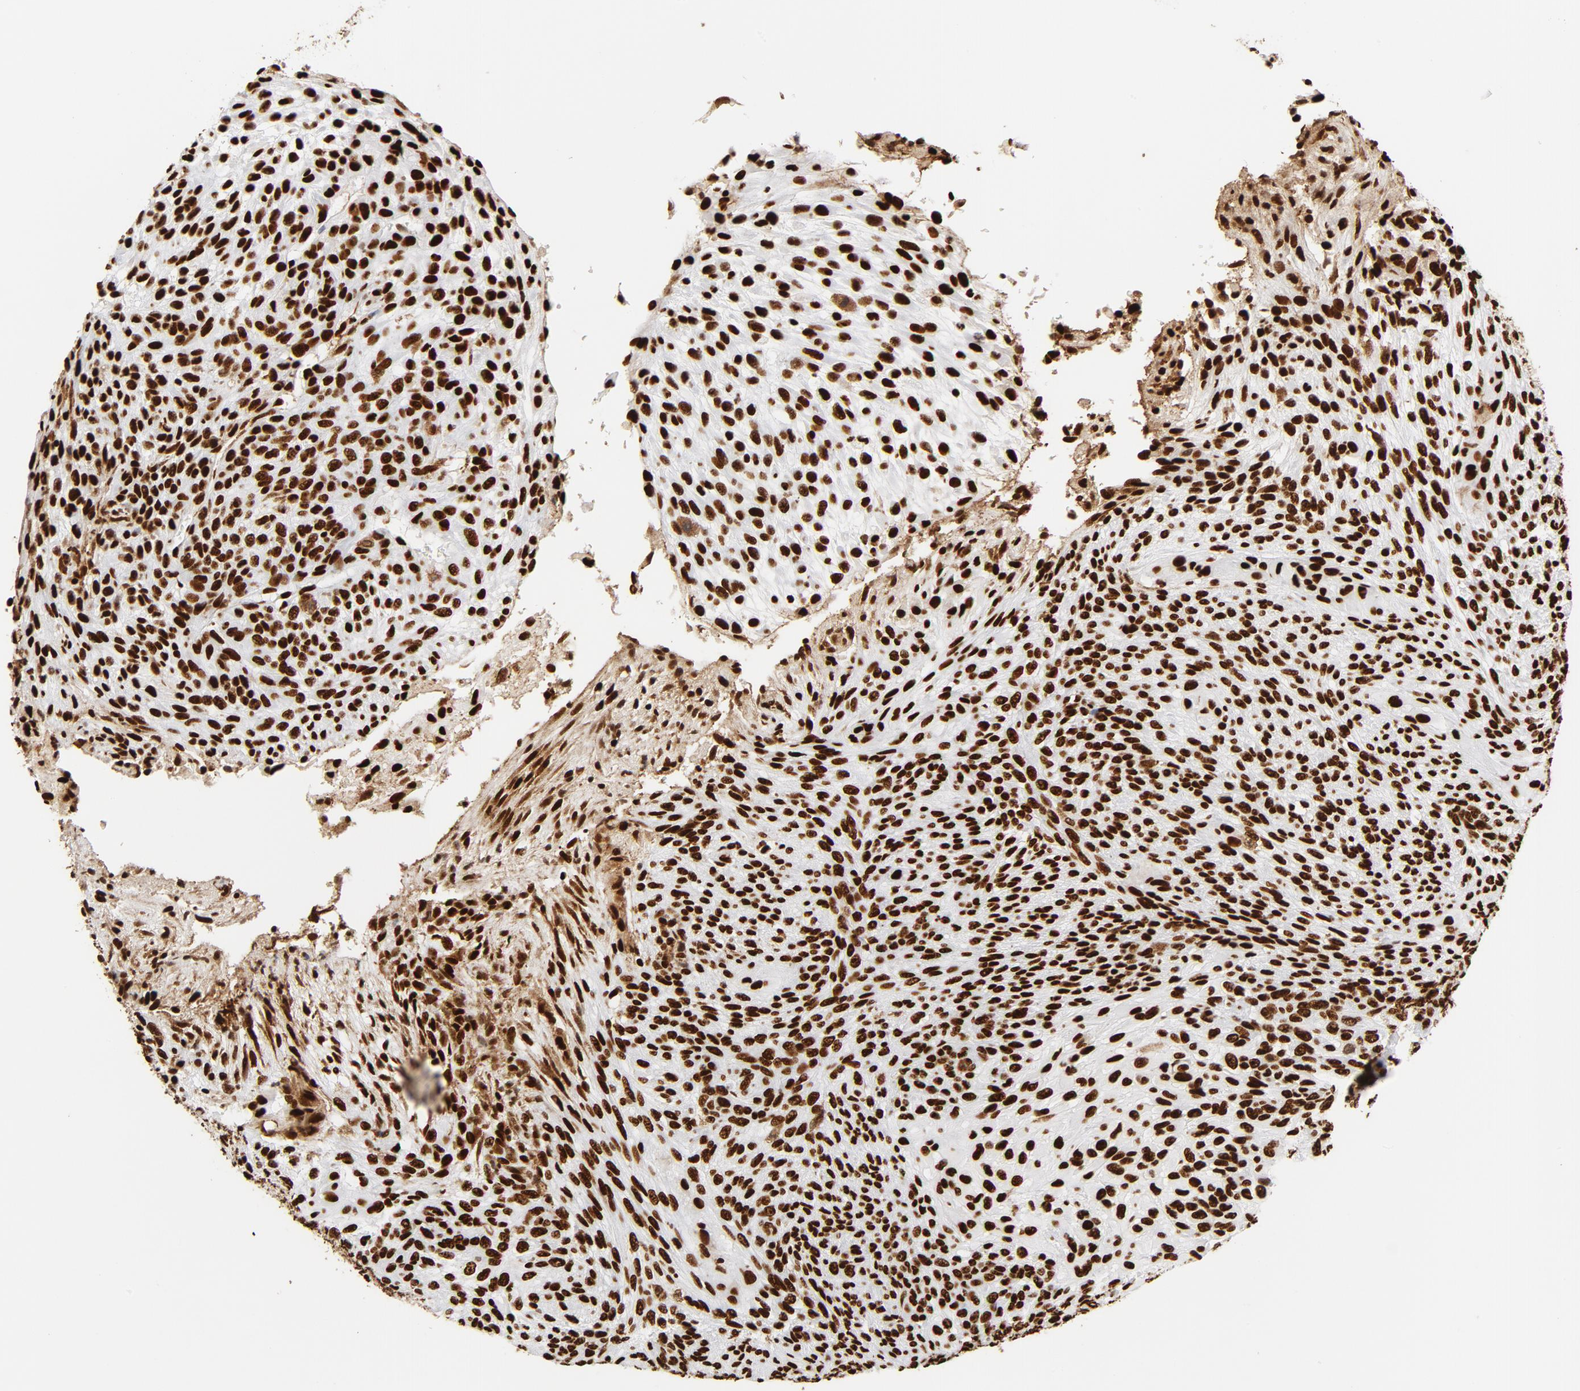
{"staining": {"intensity": "strong", "quantity": ">75%", "location": "nuclear"}, "tissue": "glioma", "cell_type": "Tumor cells", "image_type": "cancer", "snomed": [{"axis": "morphology", "description": "Glioma, malignant, High grade"}, {"axis": "topography", "description": "Cerebral cortex"}], "caption": "This histopathology image displays IHC staining of human malignant glioma (high-grade), with high strong nuclear staining in about >75% of tumor cells.", "gene": "XRCC6", "patient": {"sex": "female", "age": 55}}